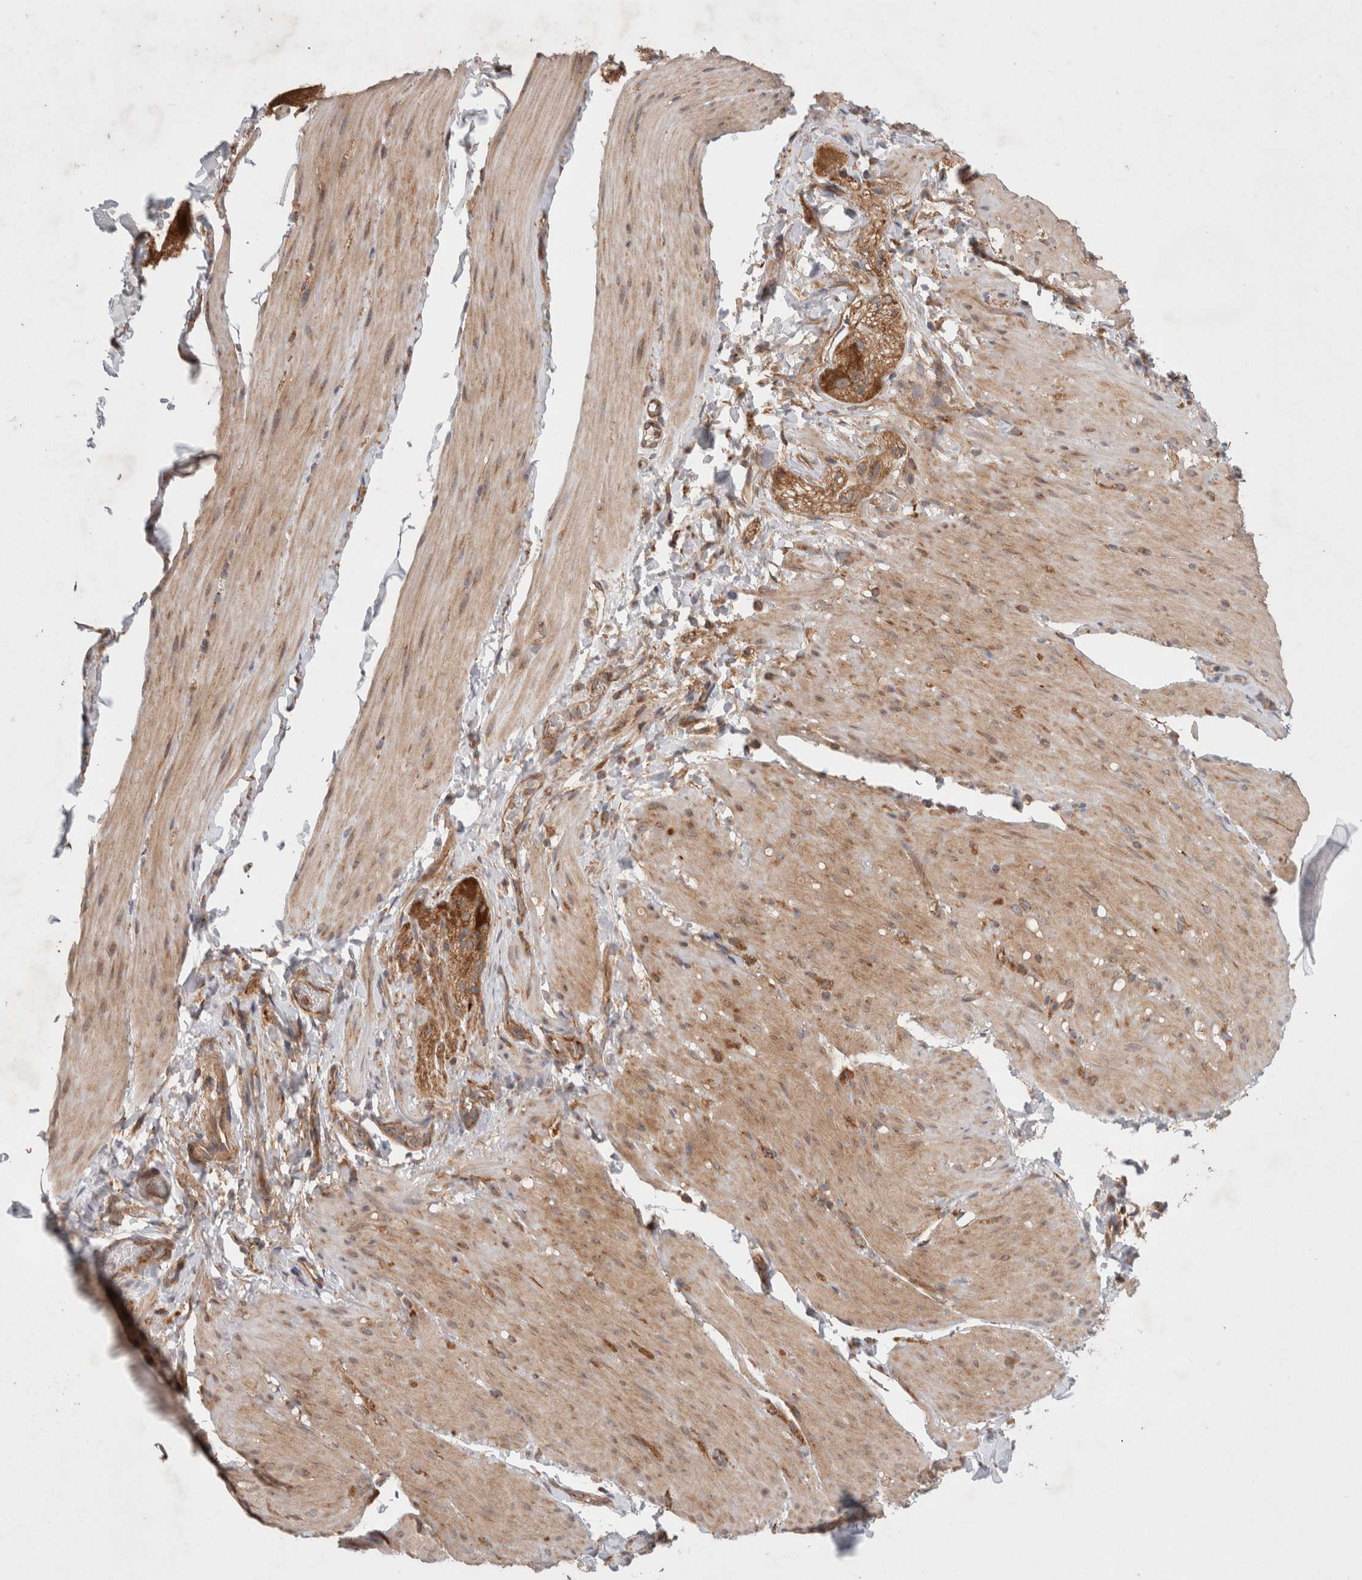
{"staining": {"intensity": "weak", "quantity": ">75%", "location": "cytoplasmic/membranous"}, "tissue": "smooth muscle", "cell_type": "Smooth muscle cells", "image_type": "normal", "snomed": [{"axis": "morphology", "description": "Normal tissue, NOS"}, {"axis": "topography", "description": "Smooth muscle"}, {"axis": "topography", "description": "Small intestine"}], "caption": "Immunohistochemistry of normal smooth muscle reveals low levels of weak cytoplasmic/membranous positivity in approximately >75% of smooth muscle cells.", "gene": "HROB", "patient": {"sex": "female", "age": 84}}